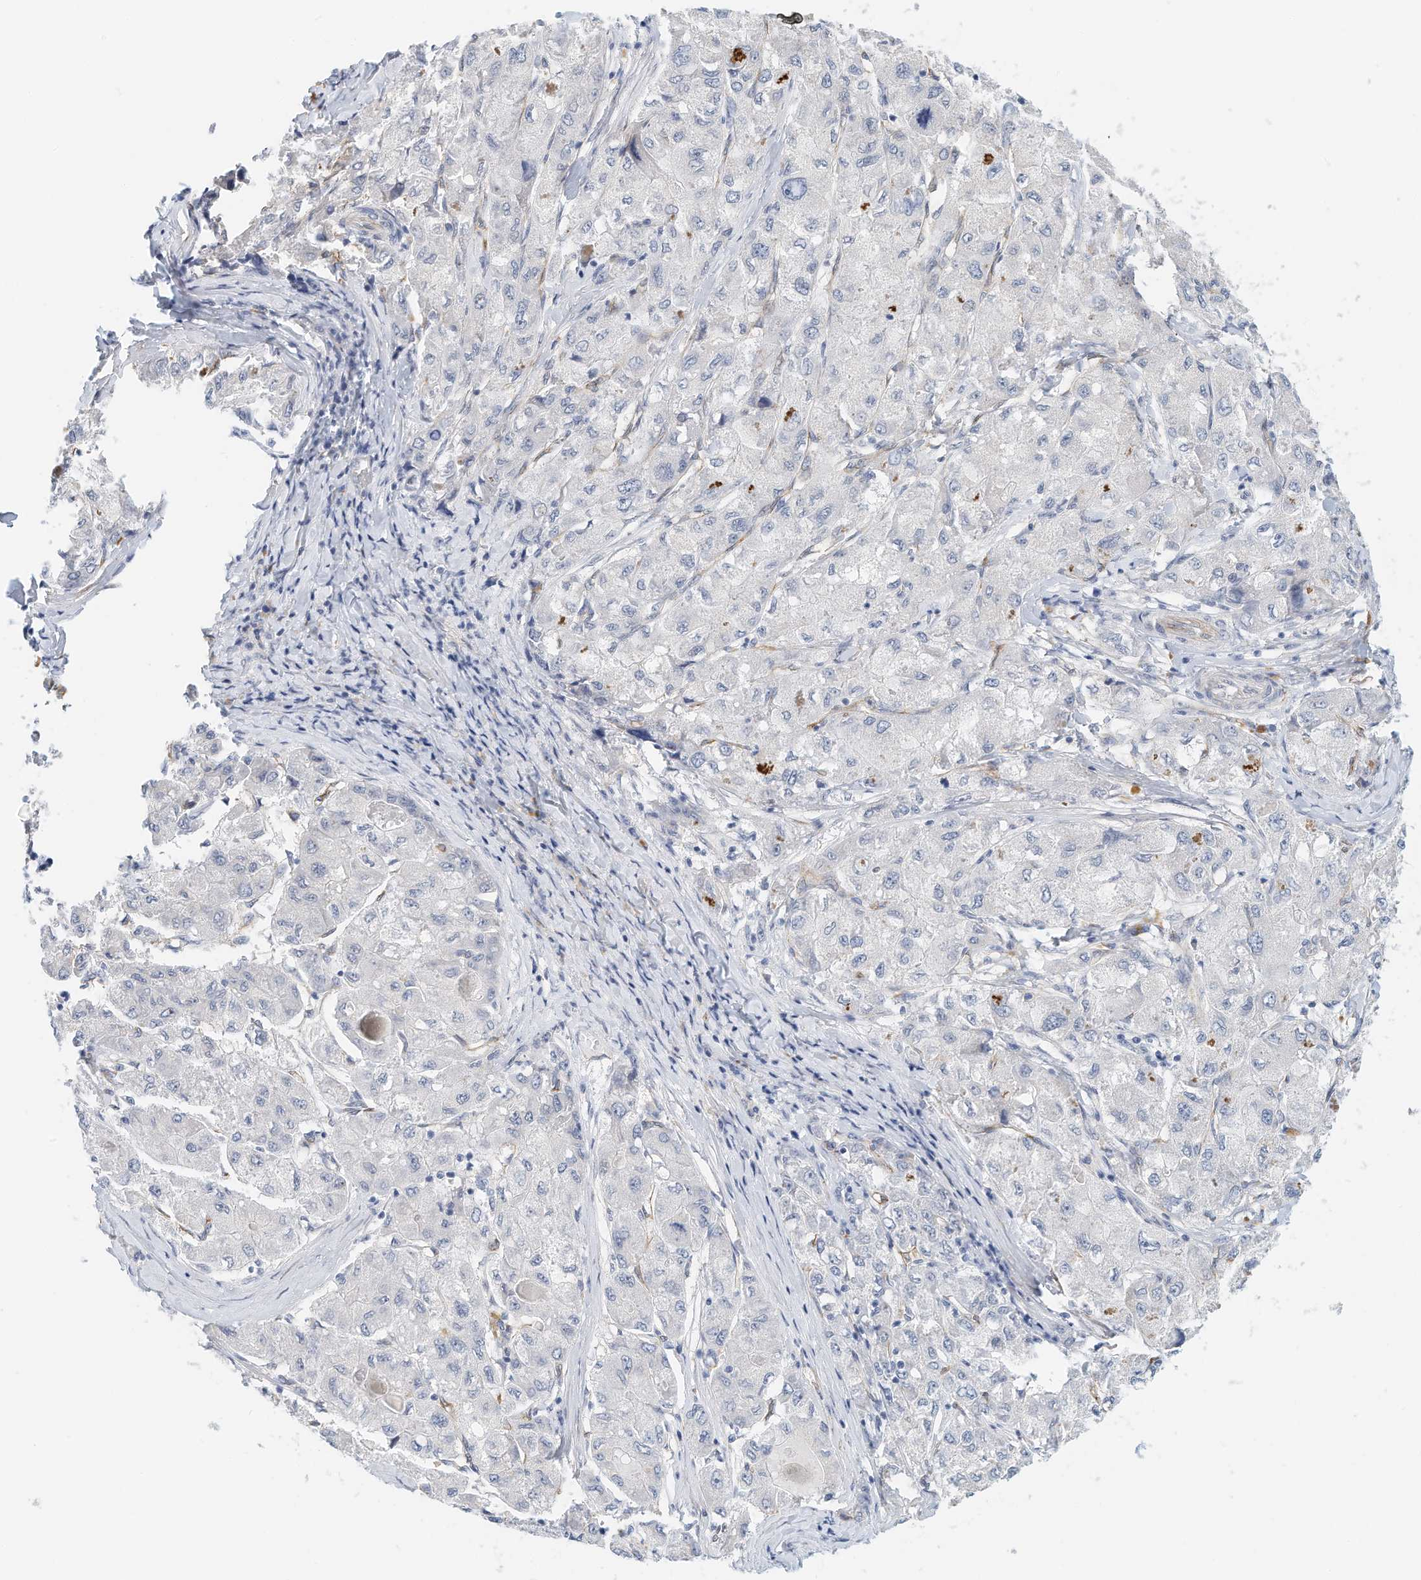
{"staining": {"intensity": "negative", "quantity": "none", "location": "none"}, "tissue": "liver cancer", "cell_type": "Tumor cells", "image_type": "cancer", "snomed": [{"axis": "morphology", "description": "Carcinoma, Hepatocellular, NOS"}, {"axis": "topography", "description": "Liver"}], "caption": "Immunohistochemical staining of hepatocellular carcinoma (liver) demonstrates no significant staining in tumor cells.", "gene": "ARHGAP28", "patient": {"sex": "male", "age": 80}}